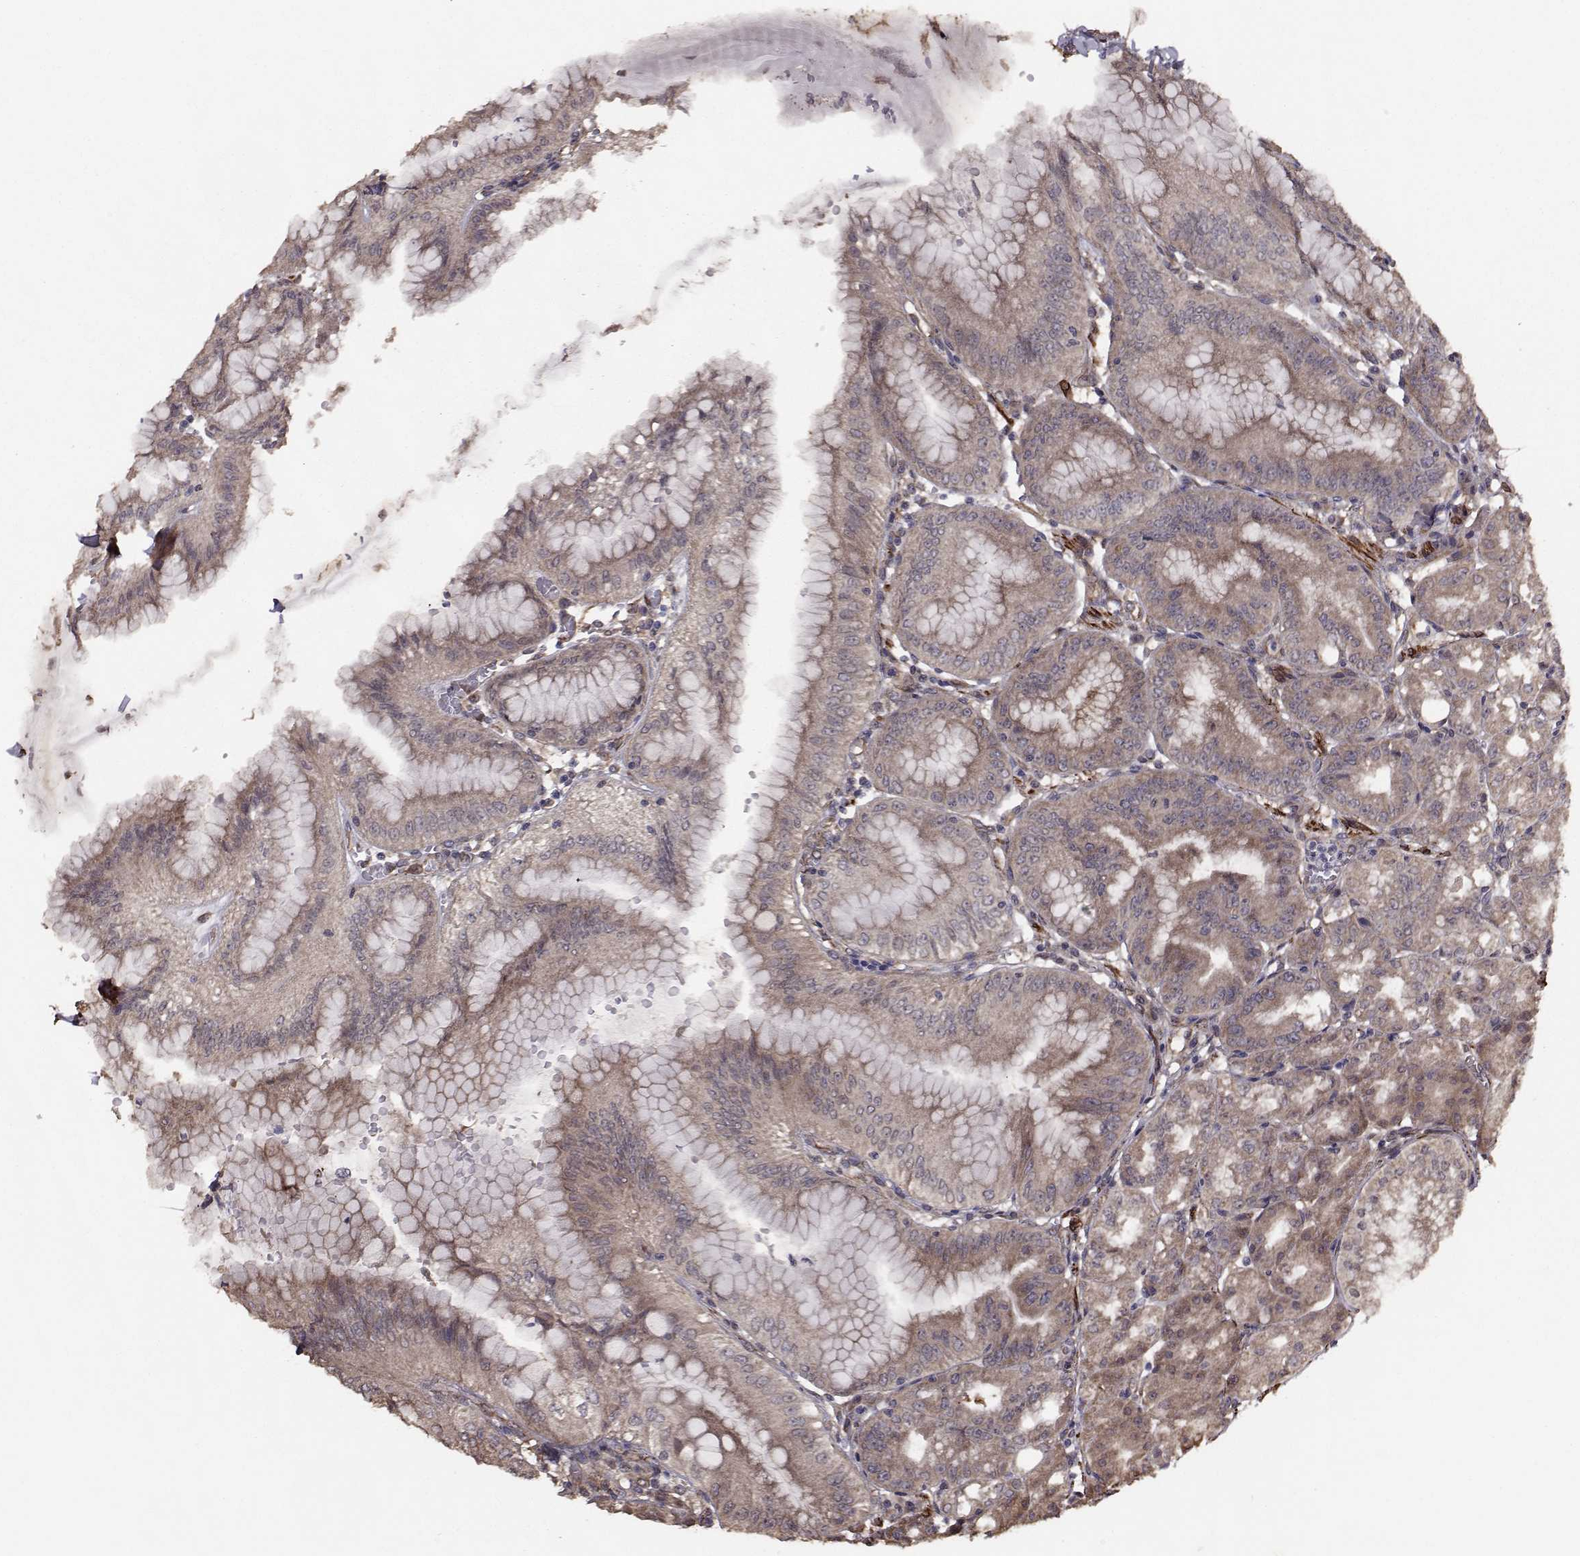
{"staining": {"intensity": "moderate", "quantity": "25%-75%", "location": "cytoplasmic/membranous"}, "tissue": "stomach", "cell_type": "Glandular cells", "image_type": "normal", "snomed": [{"axis": "morphology", "description": "Normal tissue, NOS"}, {"axis": "topography", "description": "Stomach"}], "caption": "Stomach stained with IHC exhibits moderate cytoplasmic/membranous positivity in approximately 25%-75% of glandular cells.", "gene": "TRIP10", "patient": {"sex": "male", "age": 71}}